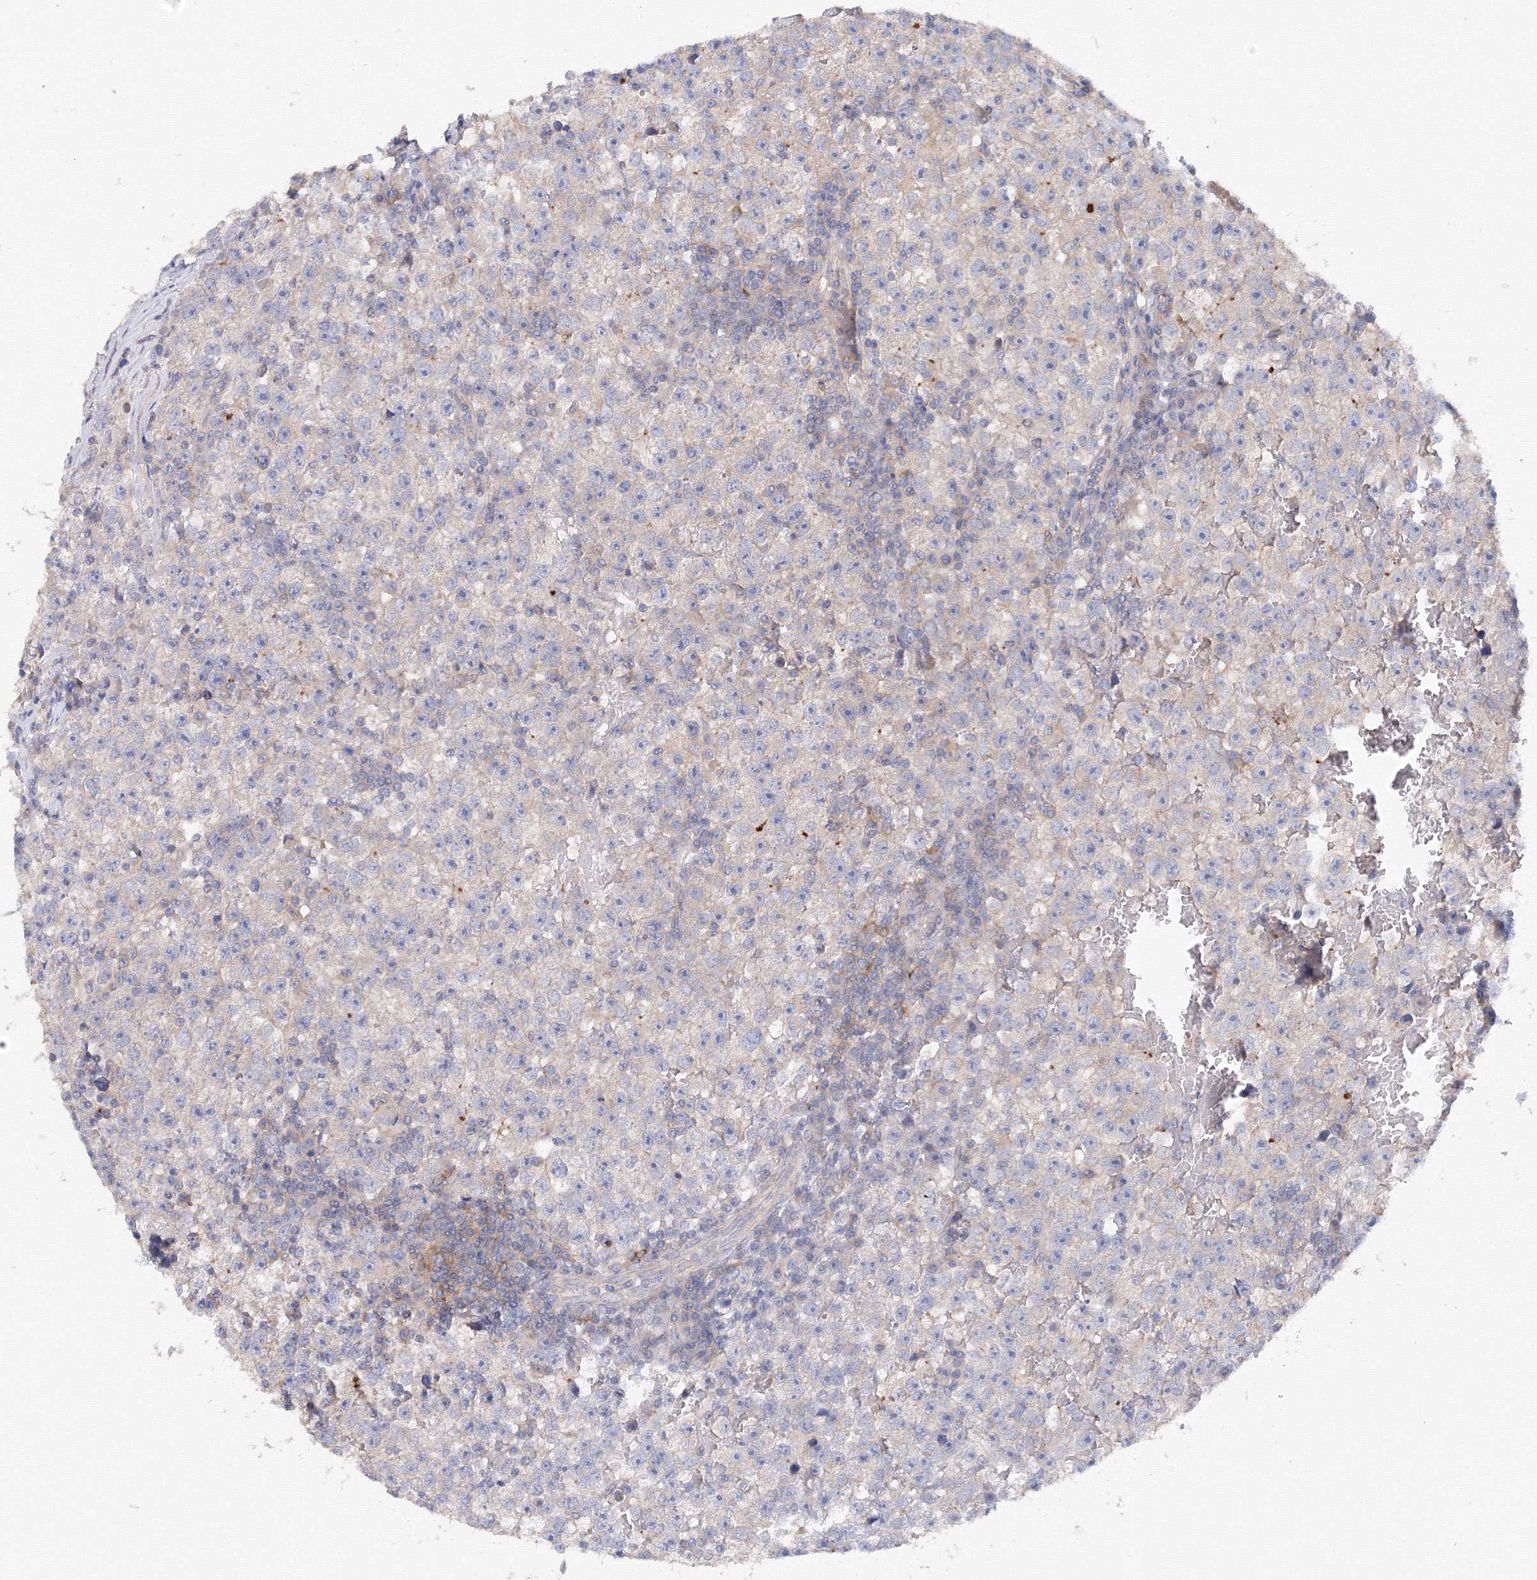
{"staining": {"intensity": "weak", "quantity": "<25%", "location": "cytoplasmic/membranous"}, "tissue": "testis cancer", "cell_type": "Tumor cells", "image_type": "cancer", "snomed": [{"axis": "morphology", "description": "Seminoma, NOS"}, {"axis": "topography", "description": "Testis"}], "caption": "Tumor cells show no significant positivity in testis cancer (seminoma).", "gene": "DIS3L2", "patient": {"sex": "male", "age": 22}}